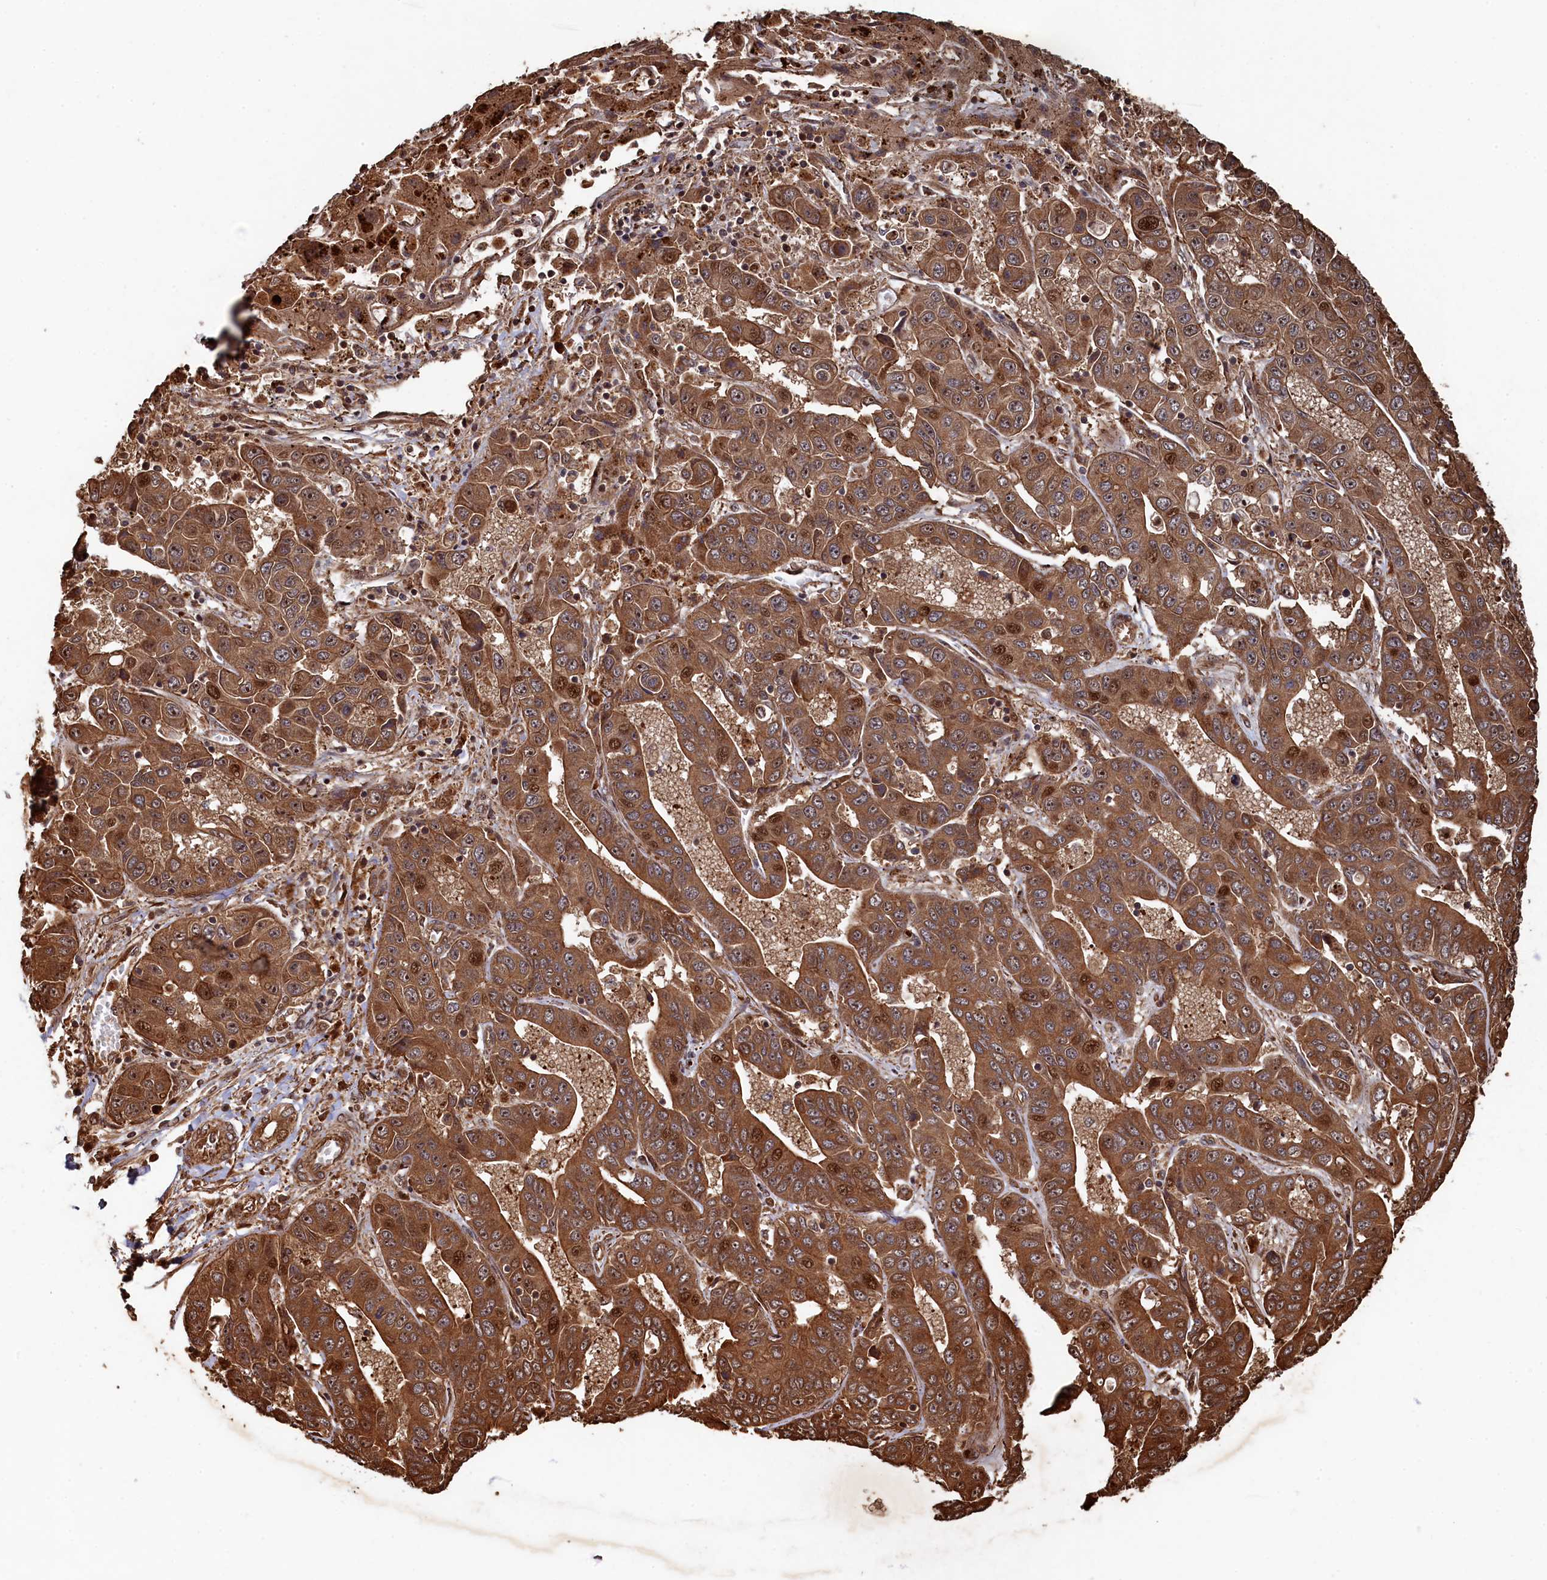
{"staining": {"intensity": "strong", "quantity": ">75%", "location": "cytoplasmic/membranous,nuclear"}, "tissue": "liver cancer", "cell_type": "Tumor cells", "image_type": "cancer", "snomed": [{"axis": "morphology", "description": "Cholangiocarcinoma"}, {"axis": "topography", "description": "Liver"}], "caption": "The photomicrograph exhibits staining of cholangiocarcinoma (liver), revealing strong cytoplasmic/membranous and nuclear protein expression (brown color) within tumor cells. Using DAB (3,3'-diaminobenzidine) (brown) and hematoxylin (blue) stains, captured at high magnification using brightfield microscopy.", "gene": "PIGN", "patient": {"sex": "female", "age": 52}}